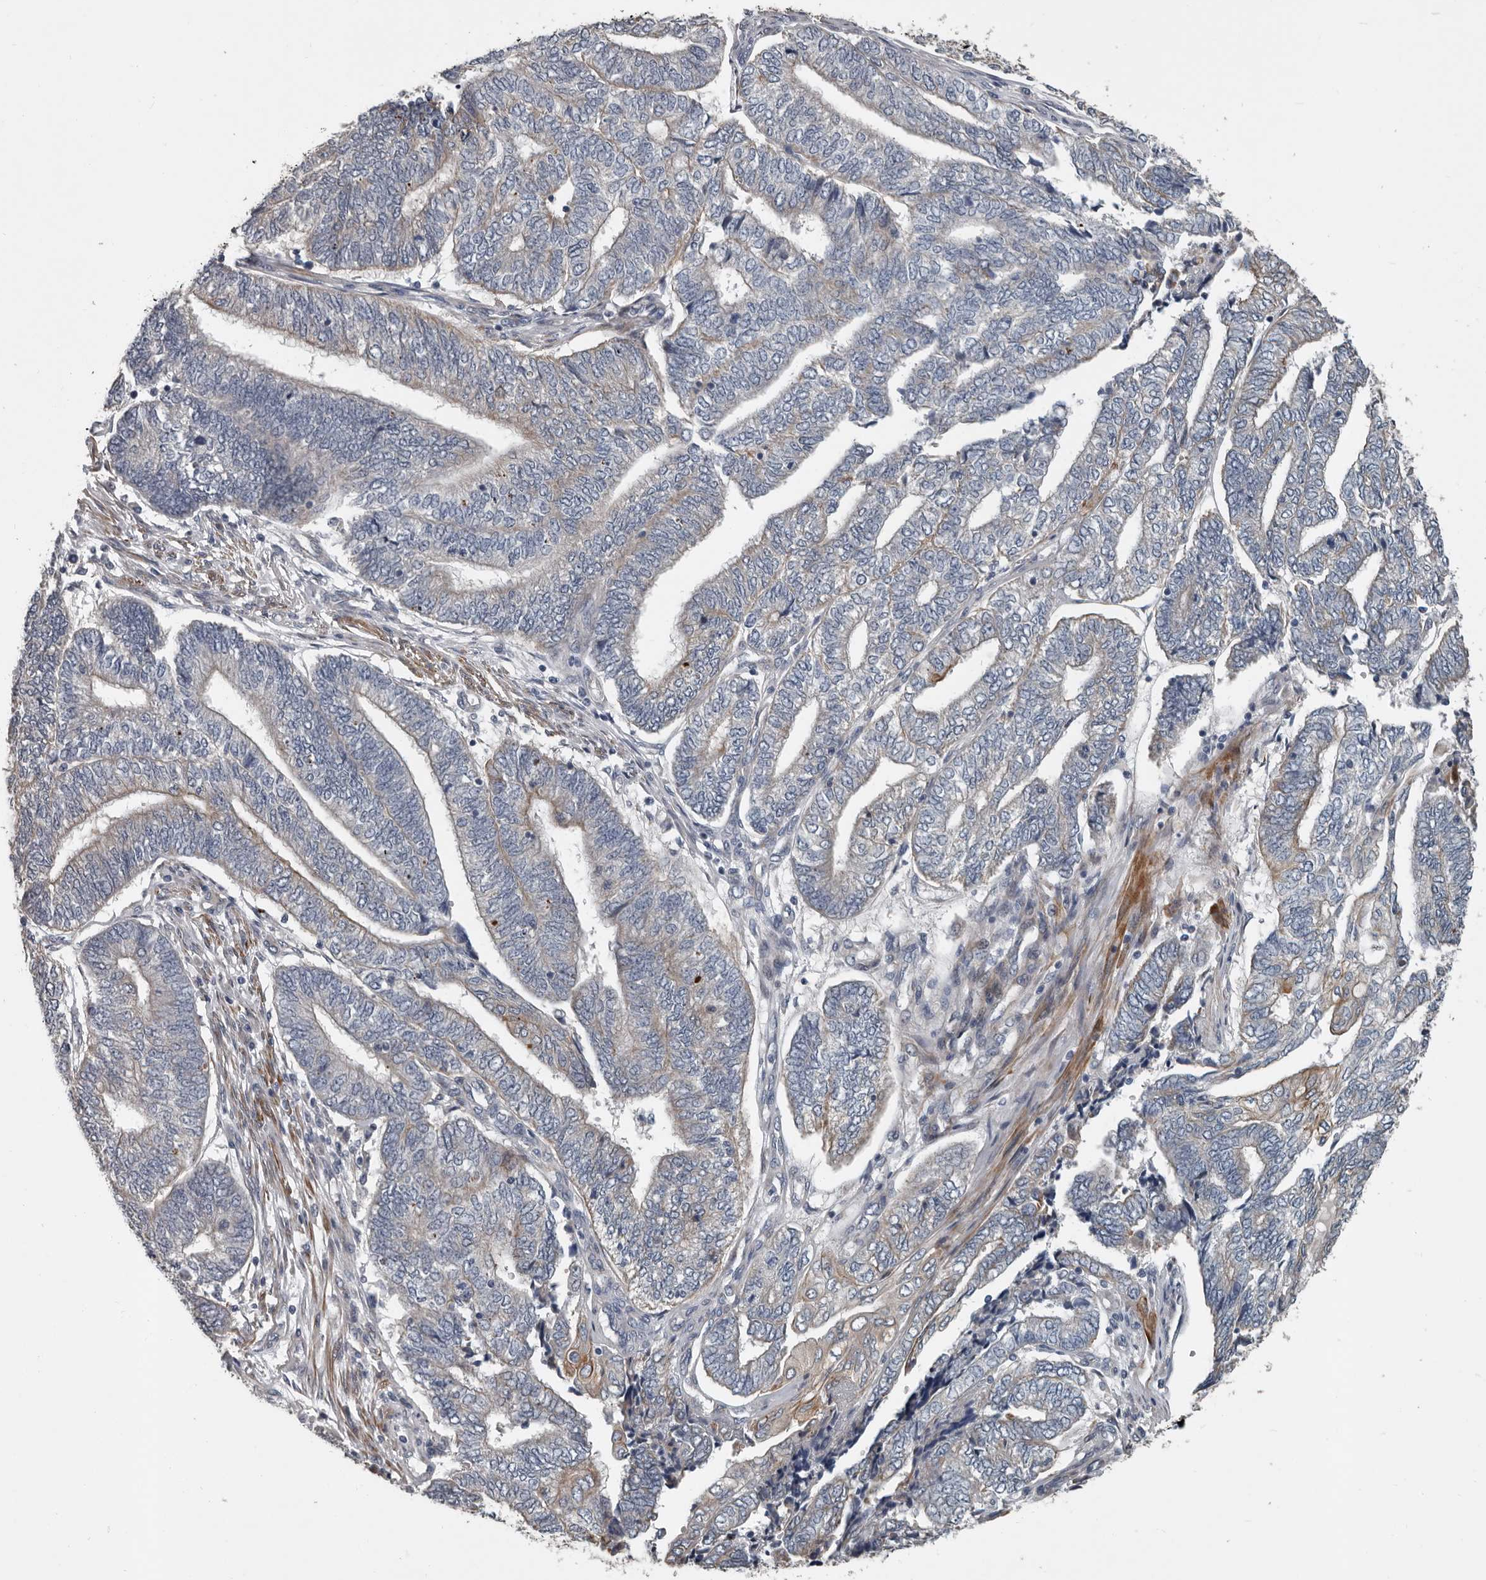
{"staining": {"intensity": "negative", "quantity": "none", "location": "none"}, "tissue": "endometrial cancer", "cell_type": "Tumor cells", "image_type": "cancer", "snomed": [{"axis": "morphology", "description": "Adenocarcinoma, NOS"}, {"axis": "topography", "description": "Uterus"}, {"axis": "topography", "description": "Endometrium"}], "caption": "Immunohistochemistry (IHC) of human adenocarcinoma (endometrial) demonstrates no staining in tumor cells. (DAB immunohistochemistry (IHC), high magnification).", "gene": "DPY19L4", "patient": {"sex": "female", "age": 70}}